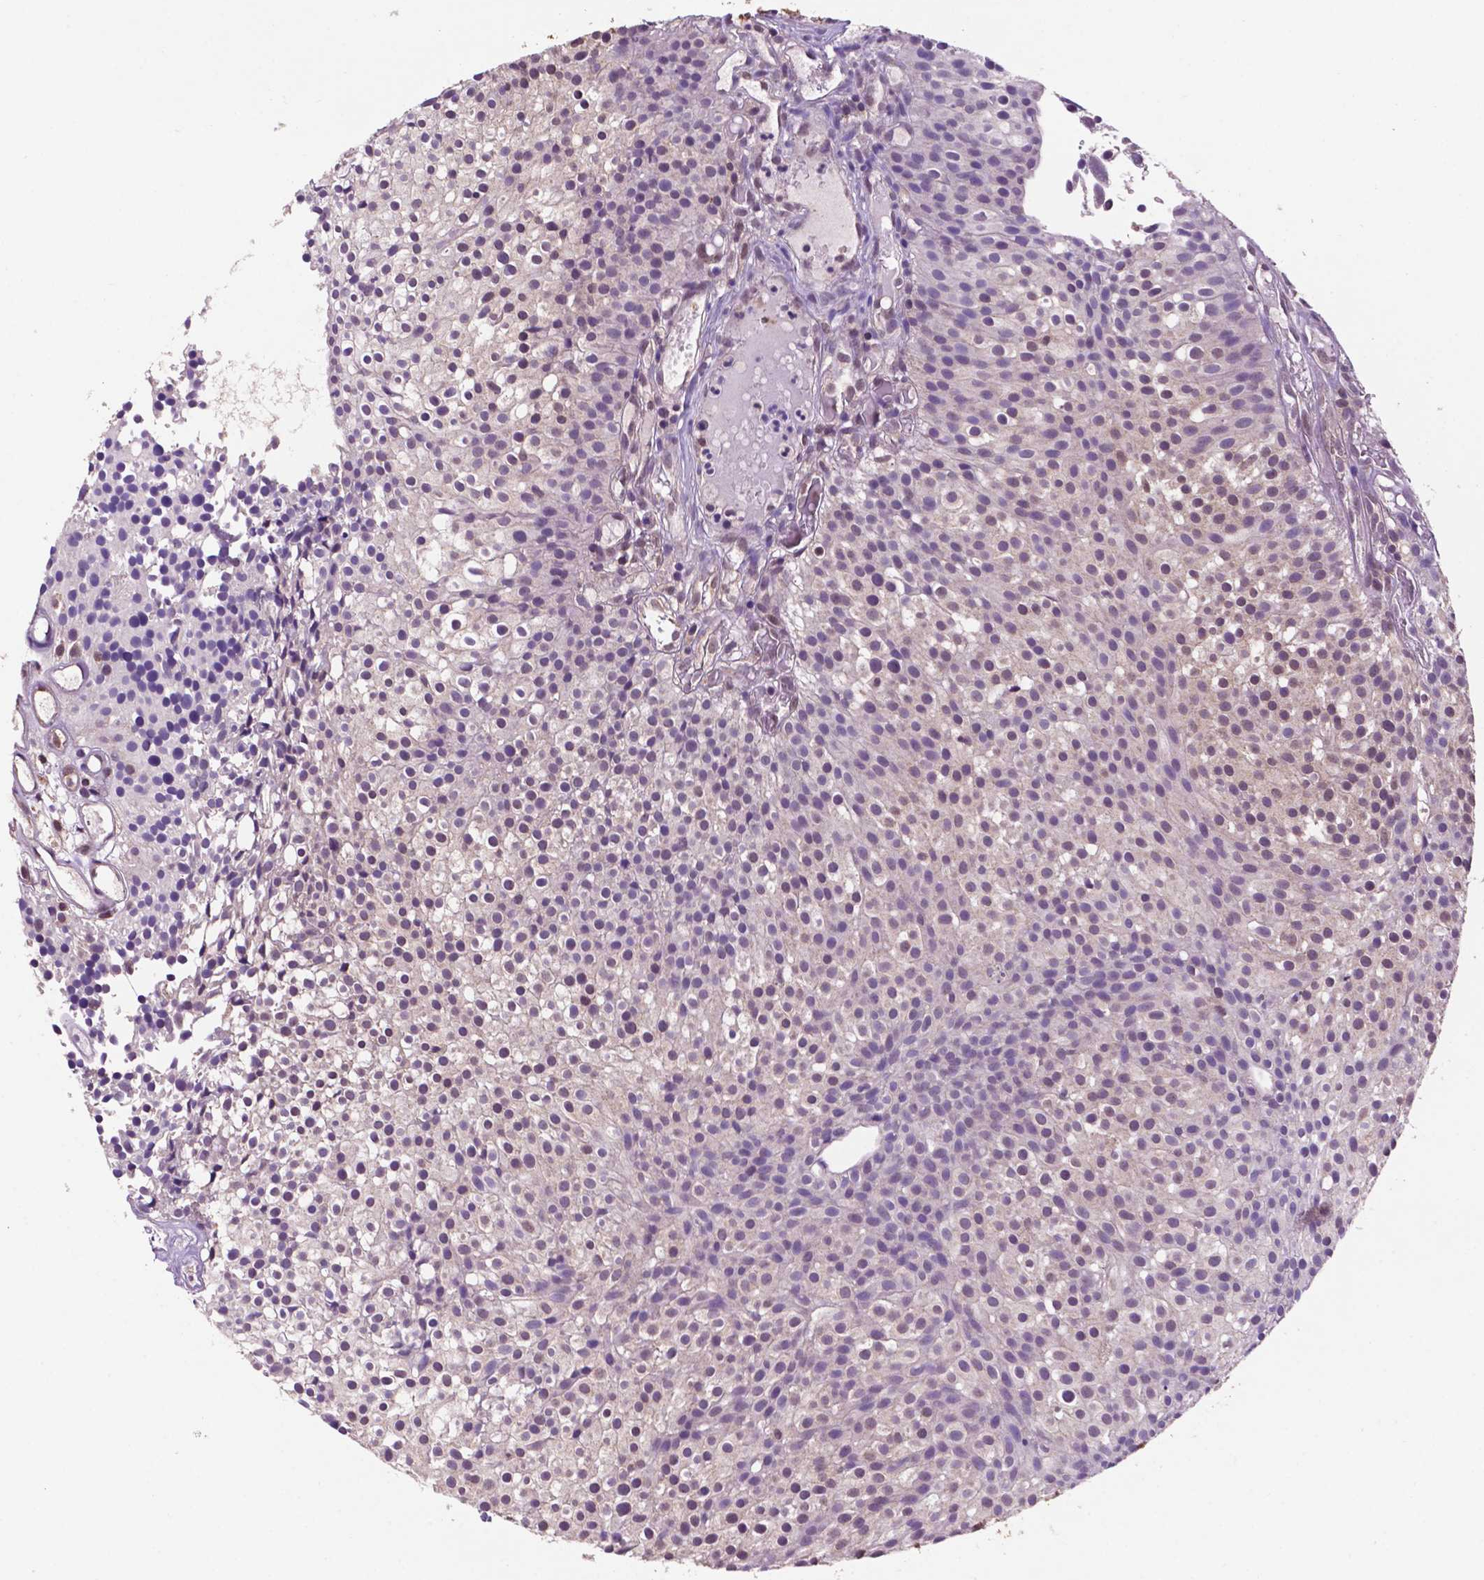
{"staining": {"intensity": "weak", "quantity": "<25%", "location": "nuclear"}, "tissue": "urothelial cancer", "cell_type": "Tumor cells", "image_type": "cancer", "snomed": [{"axis": "morphology", "description": "Urothelial carcinoma, Low grade"}, {"axis": "topography", "description": "Urinary bladder"}], "caption": "Human low-grade urothelial carcinoma stained for a protein using immunohistochemistry shows no expression in tumor cells.", "gene": "UBE2L6", "patient": {"sex": "male", "age": 63}}